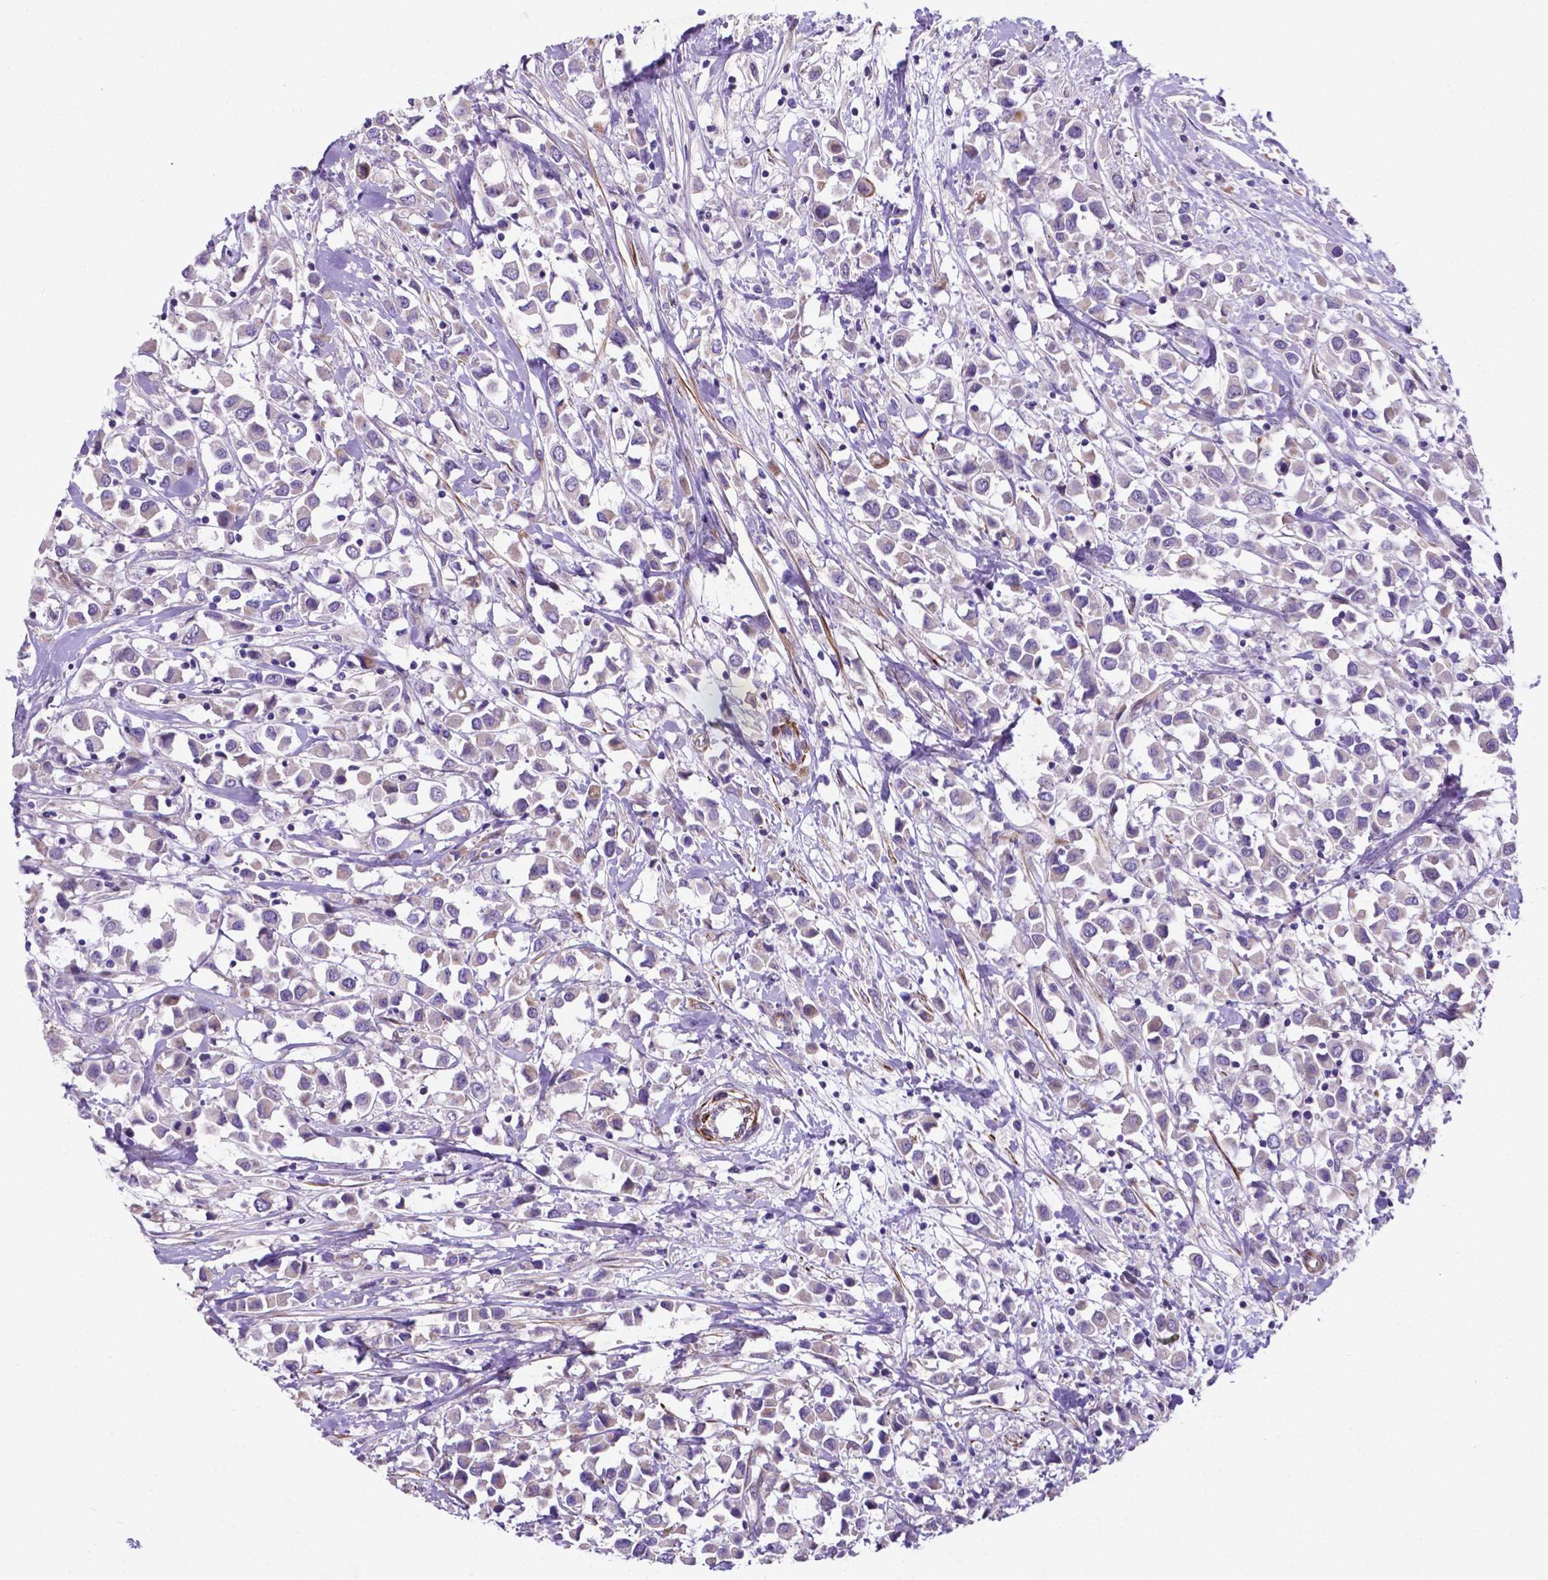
{"staining": {"intensity": "negative", "quantity": "none", "location": "none"}, "tissue": "breast cancer", "cell_type": "Tumor cells", "image_type": "cancer", "snomed": [{"axis": "morphology", "description": "Duct carcinoma"}, {"axis": "topography", "description": "Breast"}], "caption": "DAB (3,3'-diaminobenzidine) immunohistochemical staining of human breast cancer reveals no significant positivity in tumor cells.", "gene": "PFKFB4", "patient": {"sex": "female", "age": 61}}